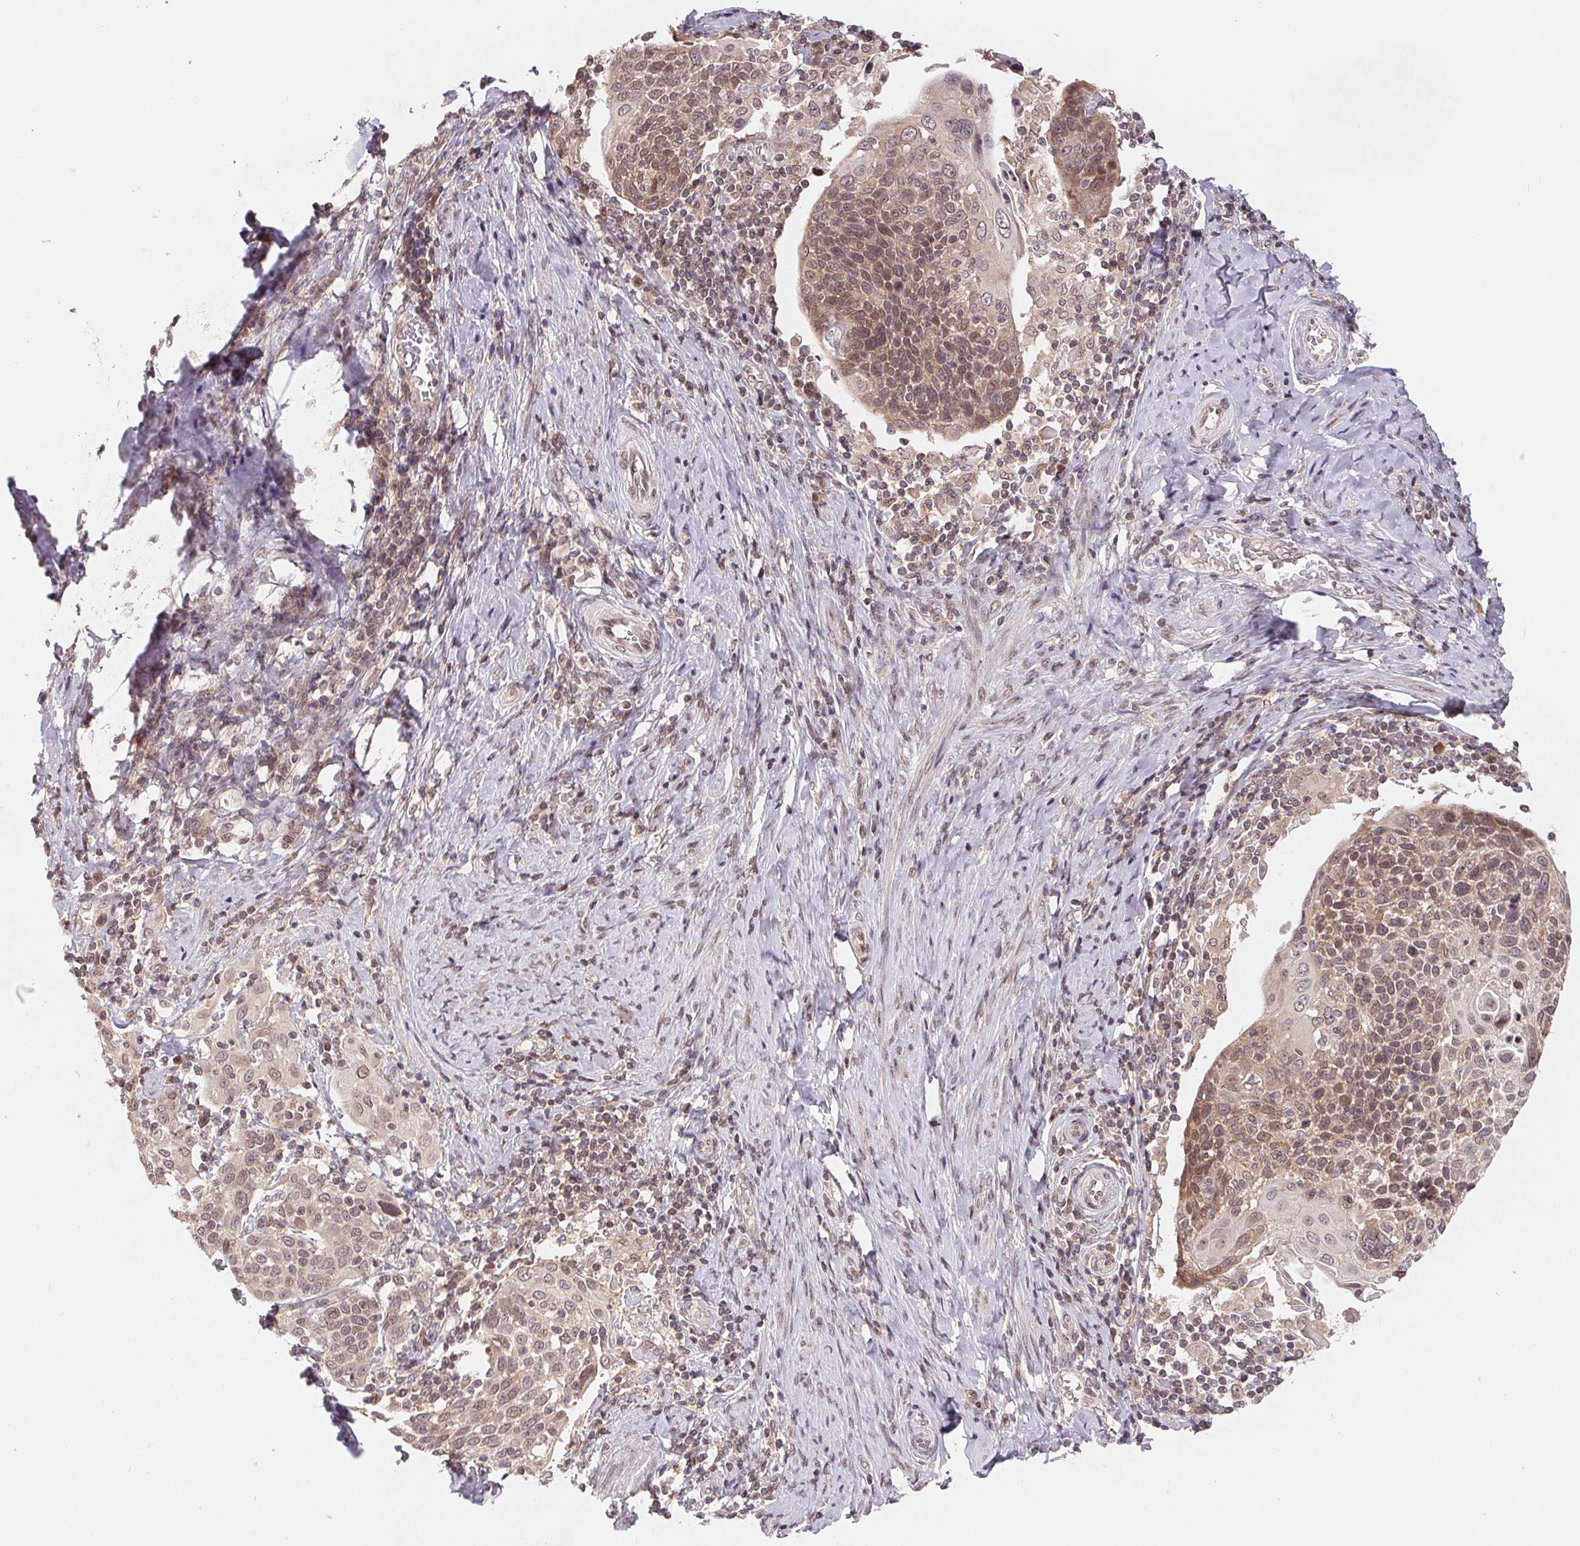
{"staining": {"intensity": "moderate", "quantity": "<25%", "location": "cytoplasmic/membranous,nuclear"}, "tissue": "cervical cancer", "cell_type": "Tumor cells", "image_type": "cancer", "snomed": [{"axis": "morphology", "description": "Squamous cell carcinoma, NOS"}, {"axis": "topography", "description": "Cervix"}], "caption": "This photomicrograph reveals immunohistochemistry staining of squamous cell carcinoma (cervical), with low moderate cytoplasmic/membranous and nuclear staining in approximately <25% of tumor cells.", "gene": "HMGN3", "patient": {"sex": "female", "age": 61}}